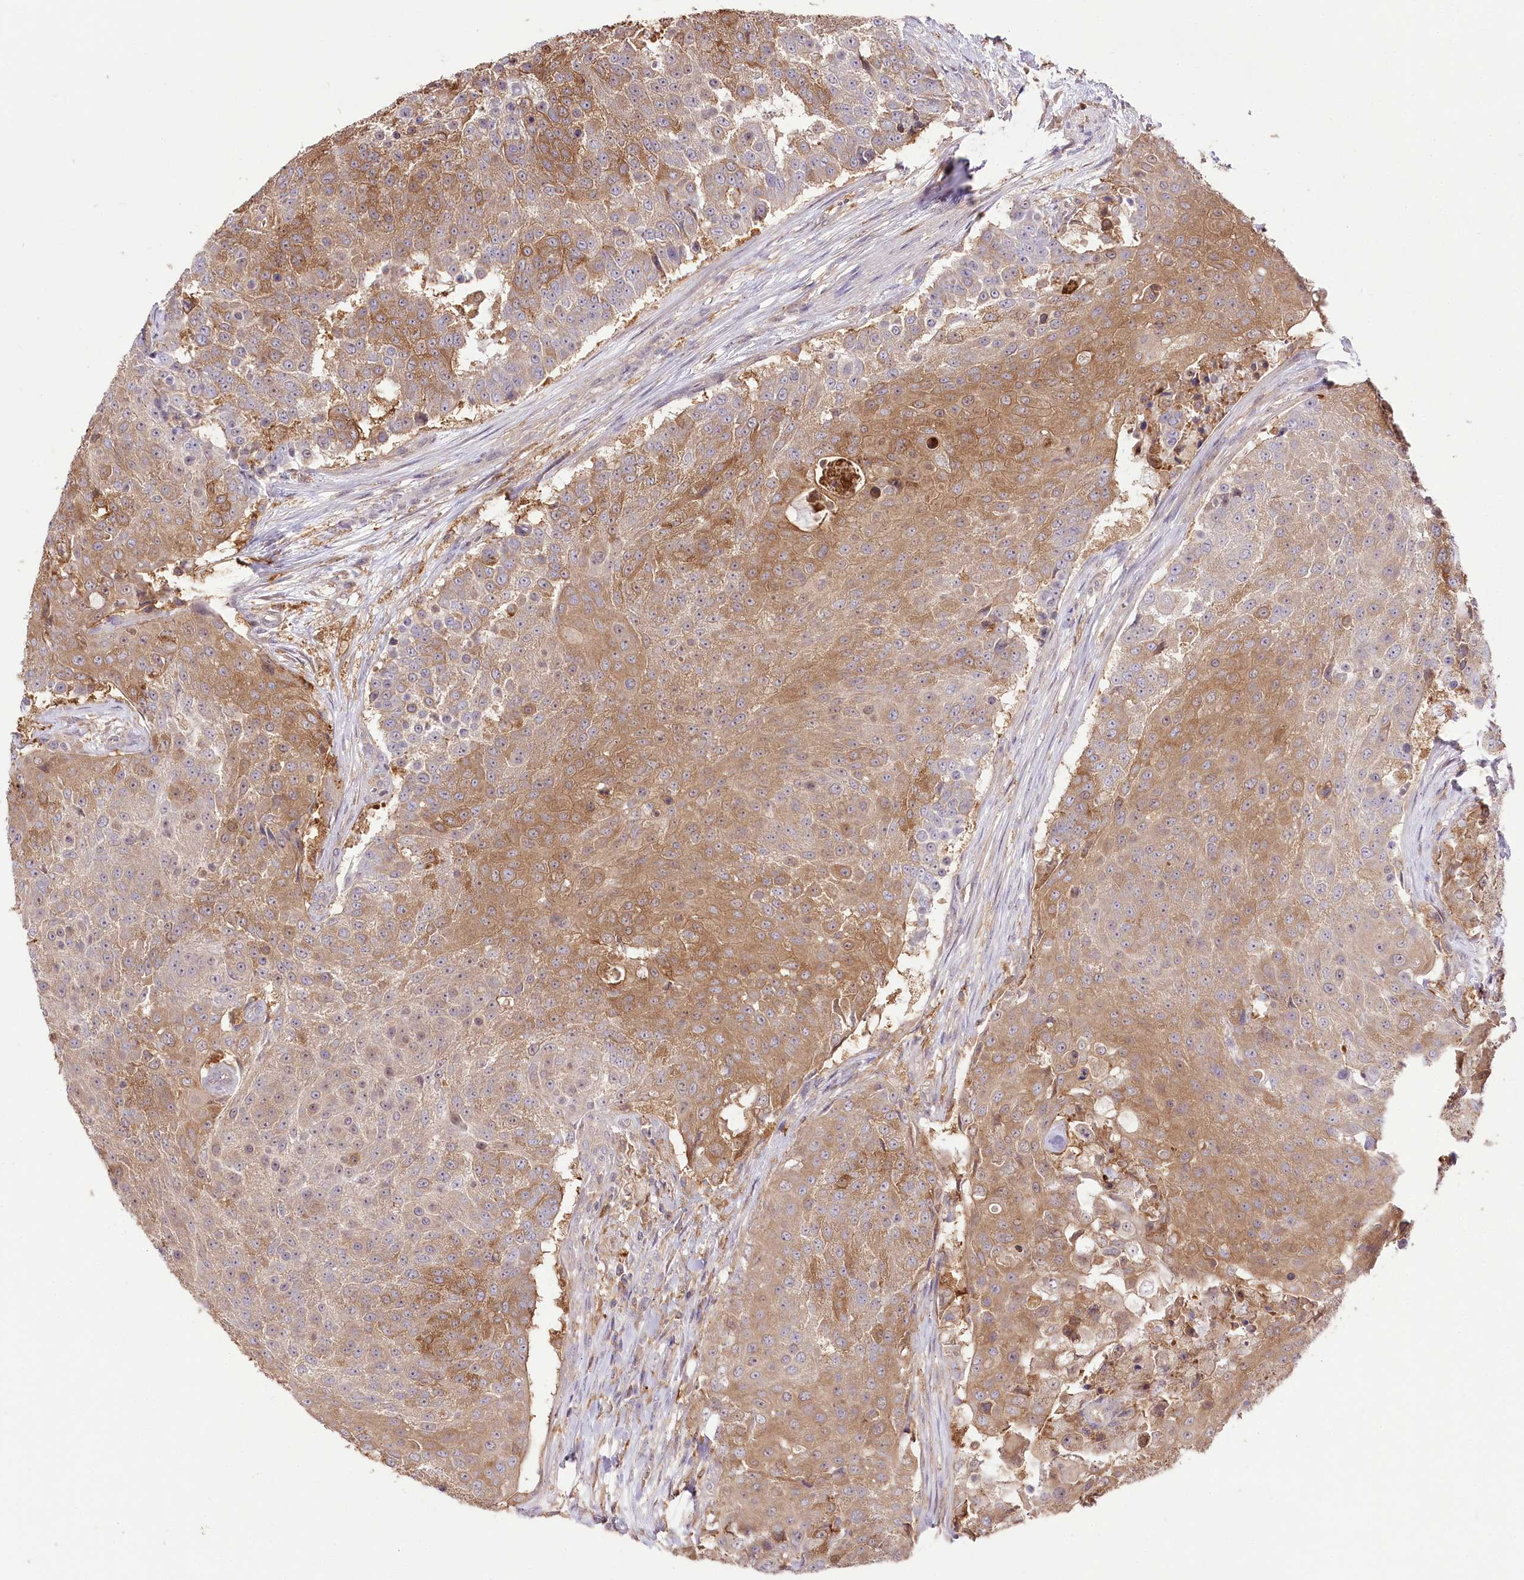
{"staining": {"intensity": "moderate", "quantity": ">75%", "location": "cytoplasmic/membranous"}, "tissue": "urothelial cancer", "cell_type": "Tumor cells", "image_type": "cancer", "snomed": [{"axis": "morphology", "description": "Urothelial carcinoma, High grade"}, {"axis": "topography", "description": "Urinary bladder"}], "caption": "Human high-grade urothelial carcinoma stained with a protein marker shows moderate staining in tumor cells.", "gene": "UGP2", "patient": {"sex": "female", "age": 63}}